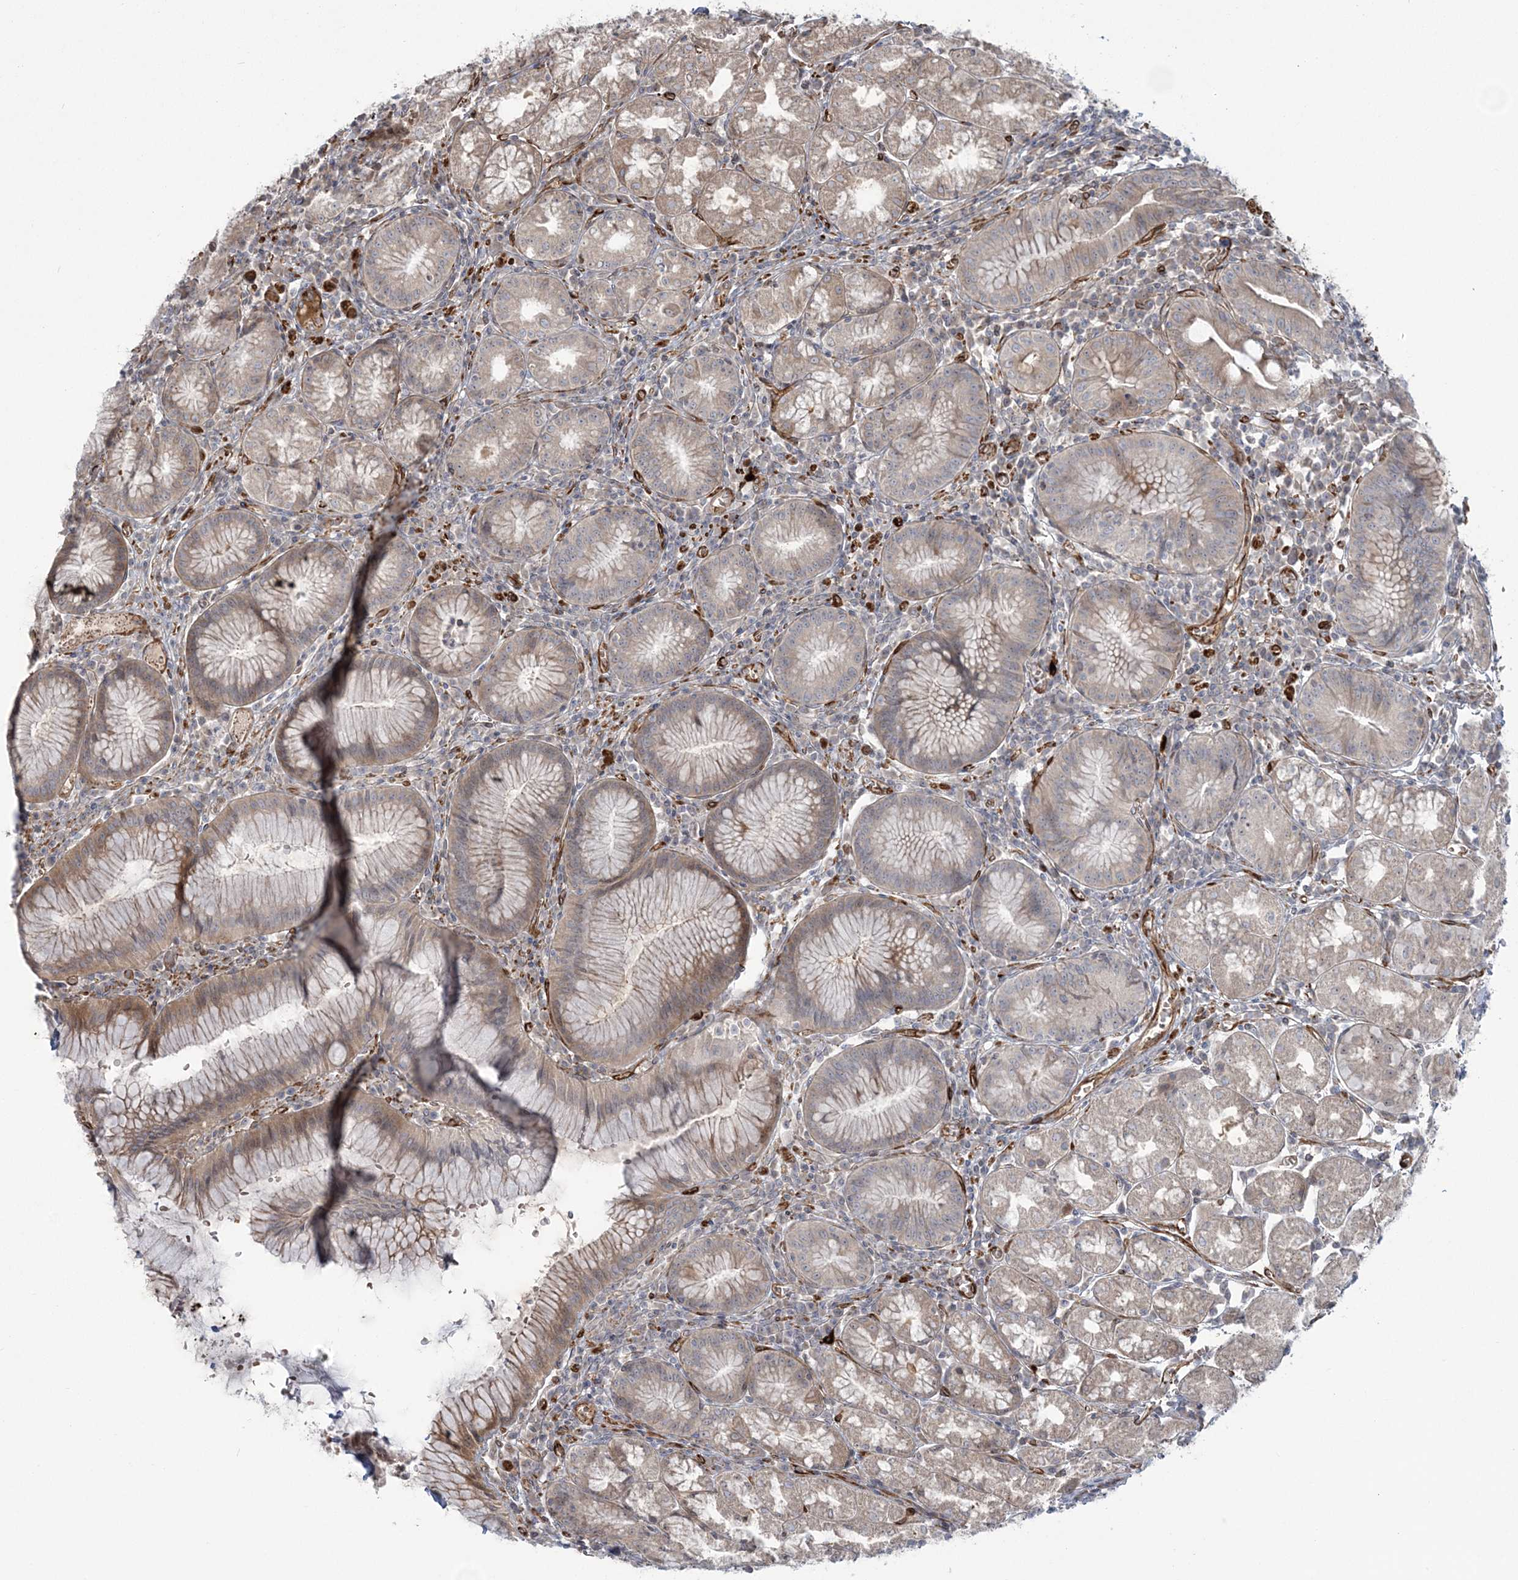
{"staining": {"intensity": "moderate", "quantity": "25%-75%", "location": "cytoplasmic/membranous"}, "tissue": "stomach", "cell_type": "Glandular cells", "image_type": "normal", "snomed": [{"axis": "morphology", "description": "Normal tissue, NOS"}, {"axis": "topography", "description": "Stomach"}], "caption": "Immunohistochemical staining of normal human stomach shows 25%-75% levels of moderate cytoplasmic/membranous protein expression in about 25%-75% of glandular cells.", "gene": "NUDT9", "patient": {"sex": "male", "age": 55}}